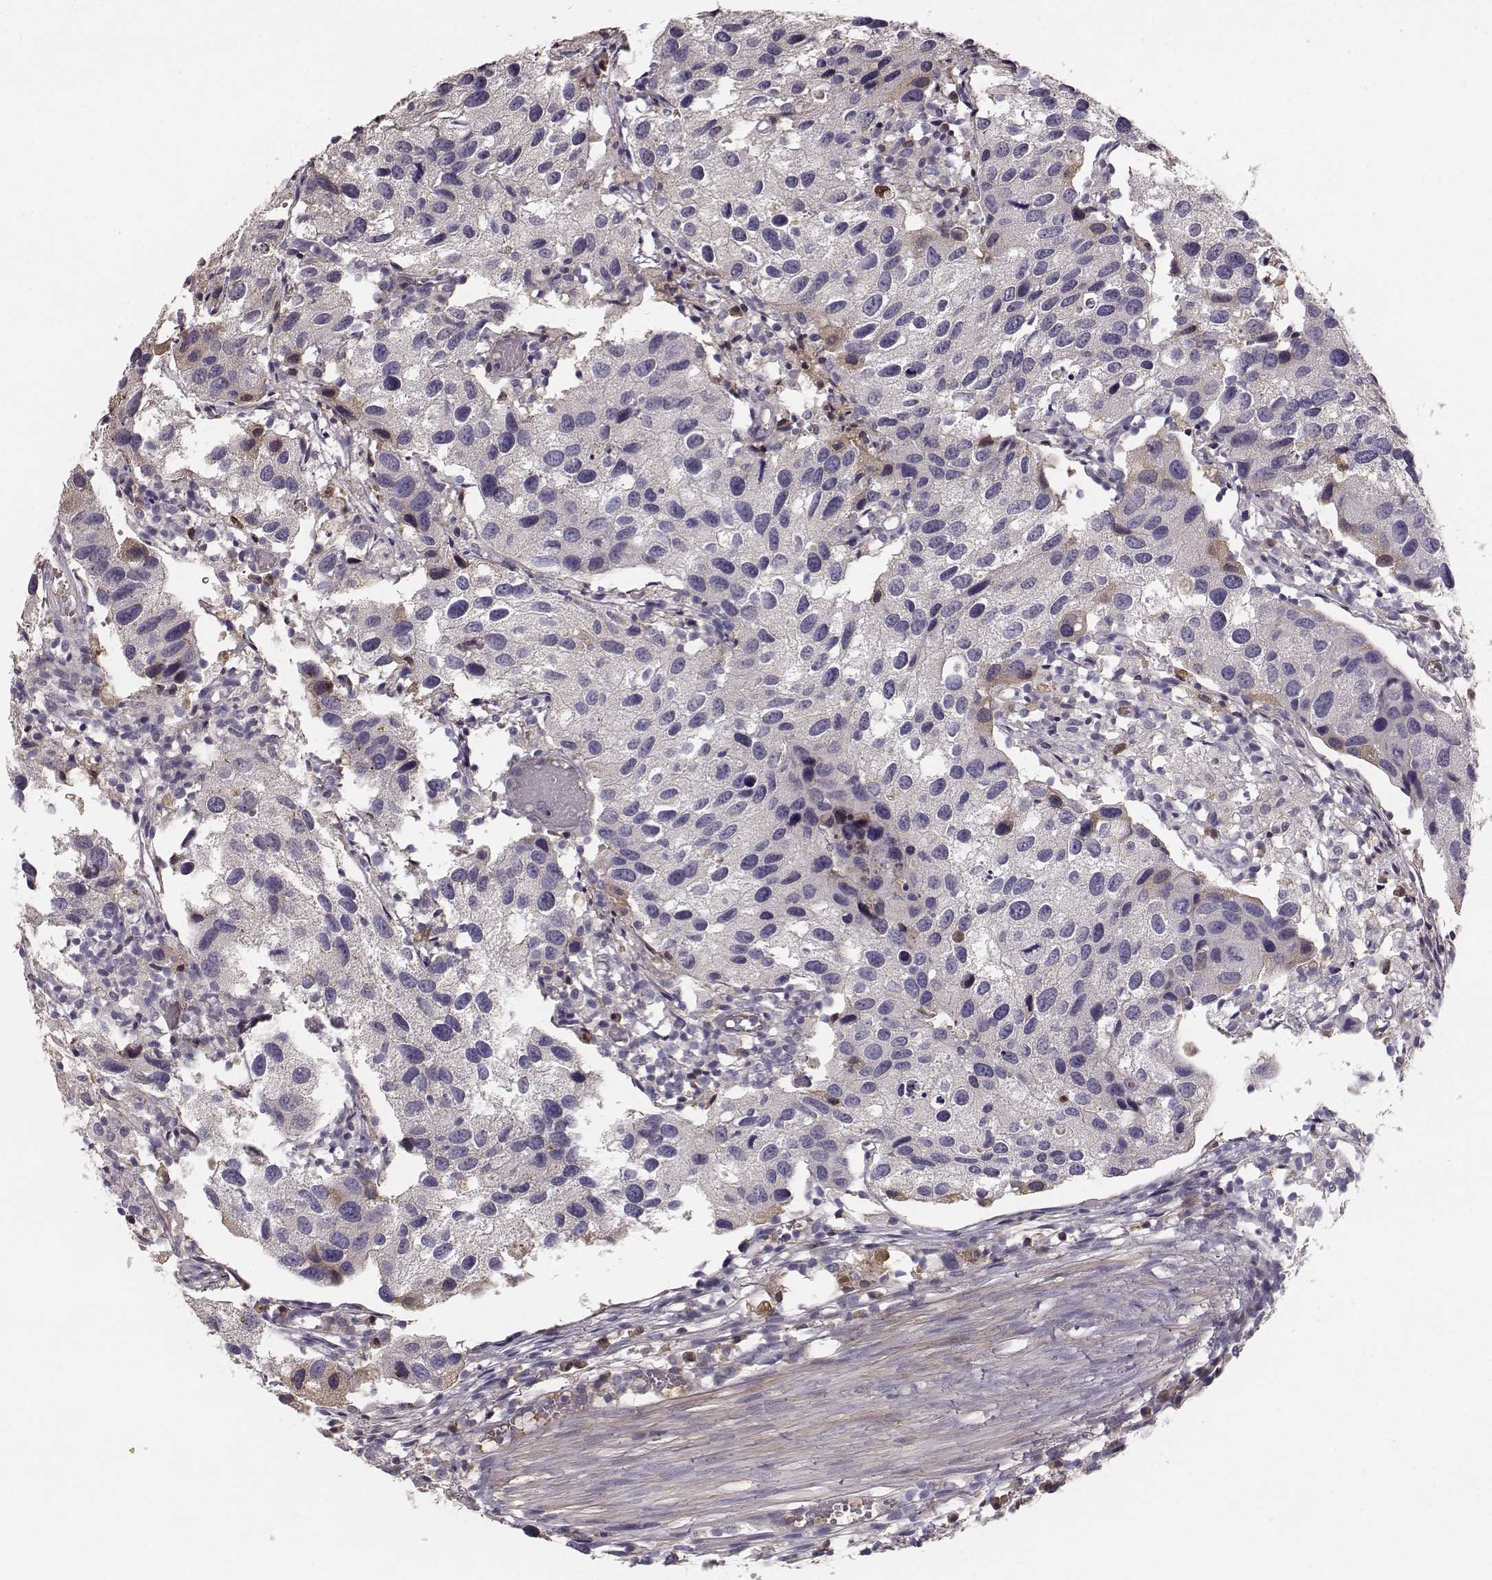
{"staining": {"intensity": "negative", "quantity": "none", "location": "none"}, "tissue": "urothelial cancer", "cell_type": "Tumor cells", "image_type": "cancer", "snomed": [{"axis": "morphology", "description": "Urothelial carcinoma, High grade"}, {"axis": "topography", "description": "Urinary bladder"}], "caption": "This is an immunohistochemistry (IHC) histopathology image of human high-grade urothelial carcinoma. There is no staining in tumor cells.", "gene": "YJEFN3", "patient": {"sex": "male", "age": 79}}